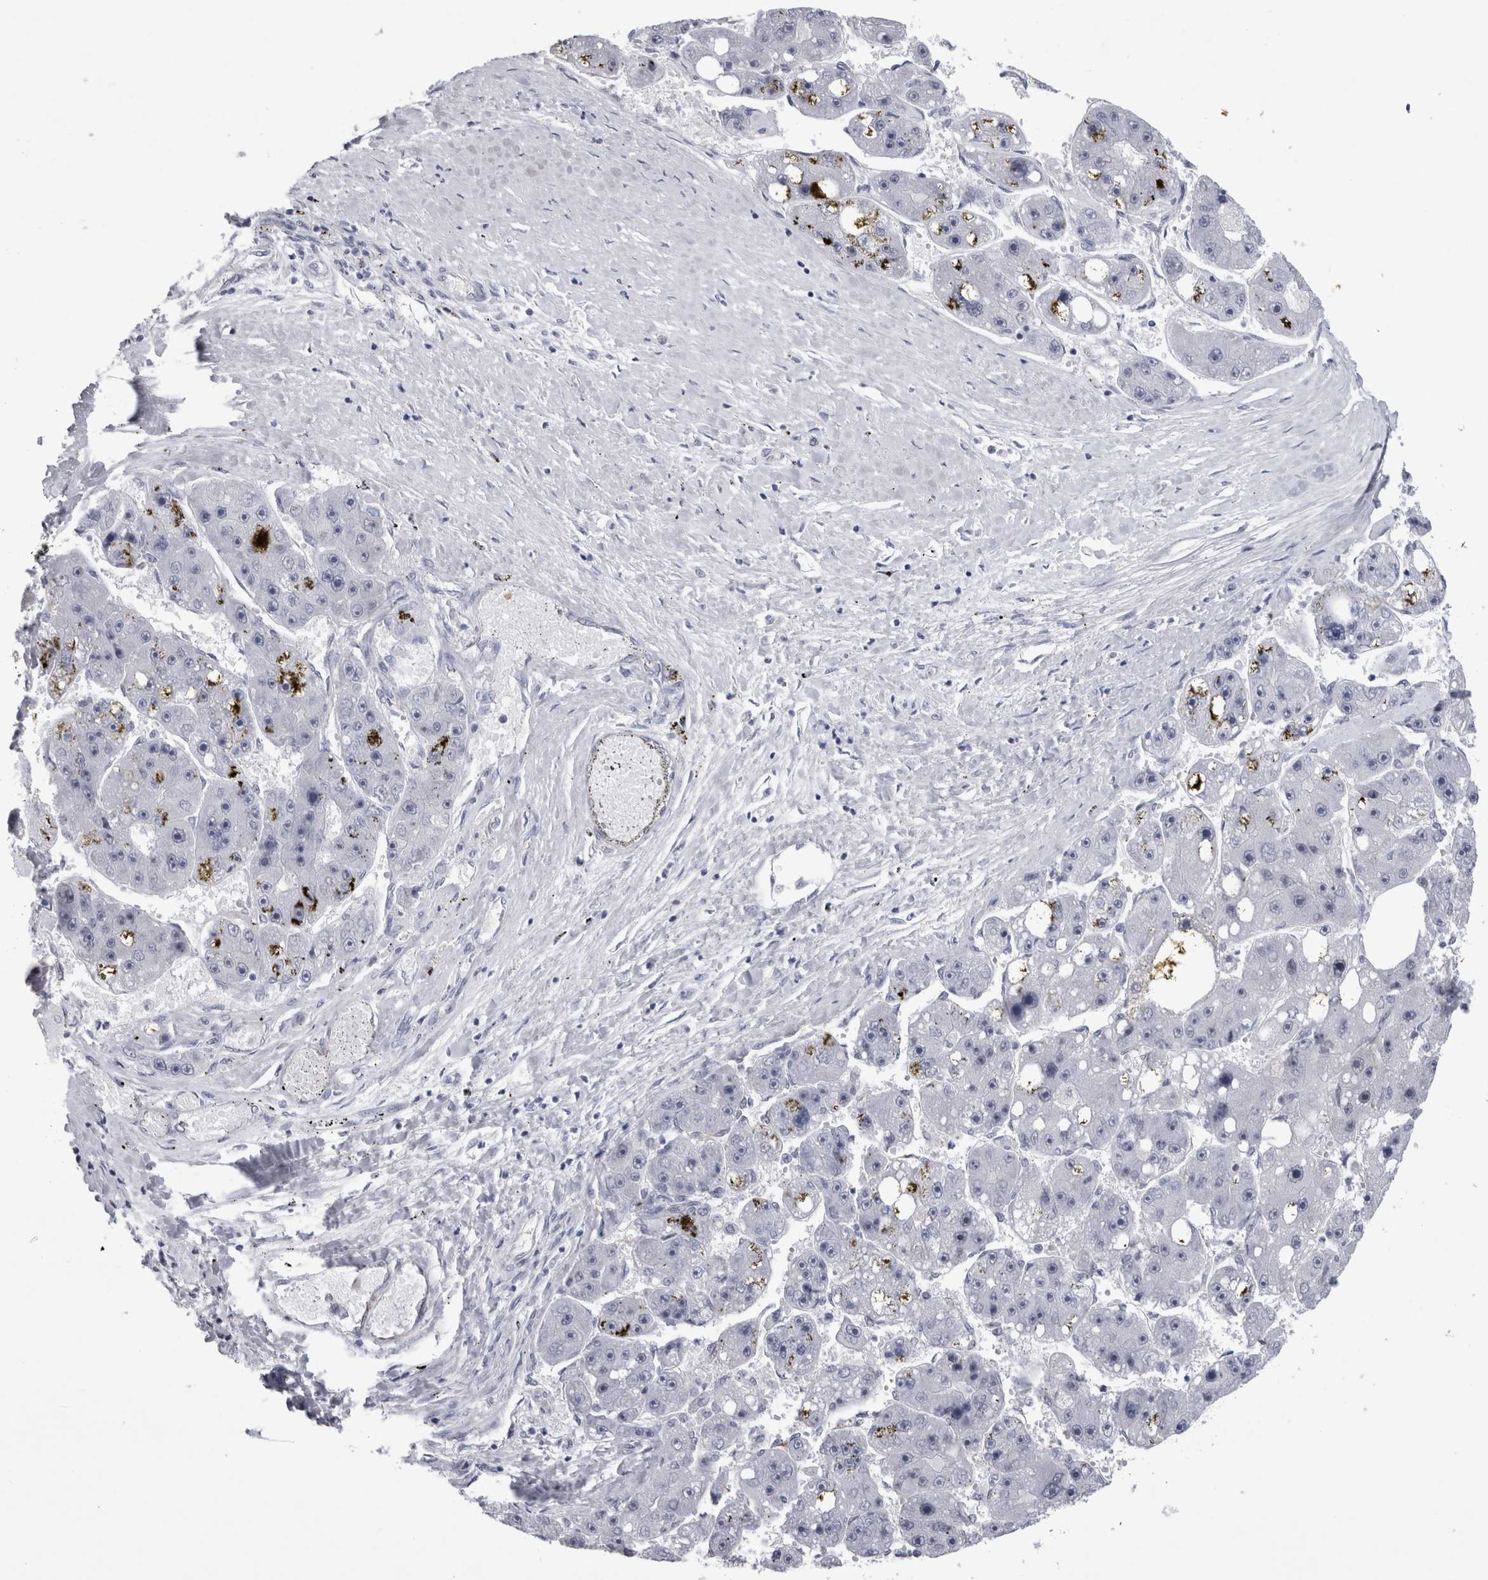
{"staining": {"intensity": "negative", "quantity": "none", "location": "none"}, "tissue": "liver cancer", "cell_type": "Tumor cells", "image_type": "cancer", "snomed": [{"axis": "morphology", "description": "Carcinoma, Hepatocellular, NOS"}, {"axis": "topography", "description": "Liver"}], "caption": "Immunohistochemistry (IHC) photomicrograph of liver cancer stained for a protein (brown), which exhibits no expression in tumor cells.", "gene": "ACOT7", "patient": {"sex": "female", "age": 61}}